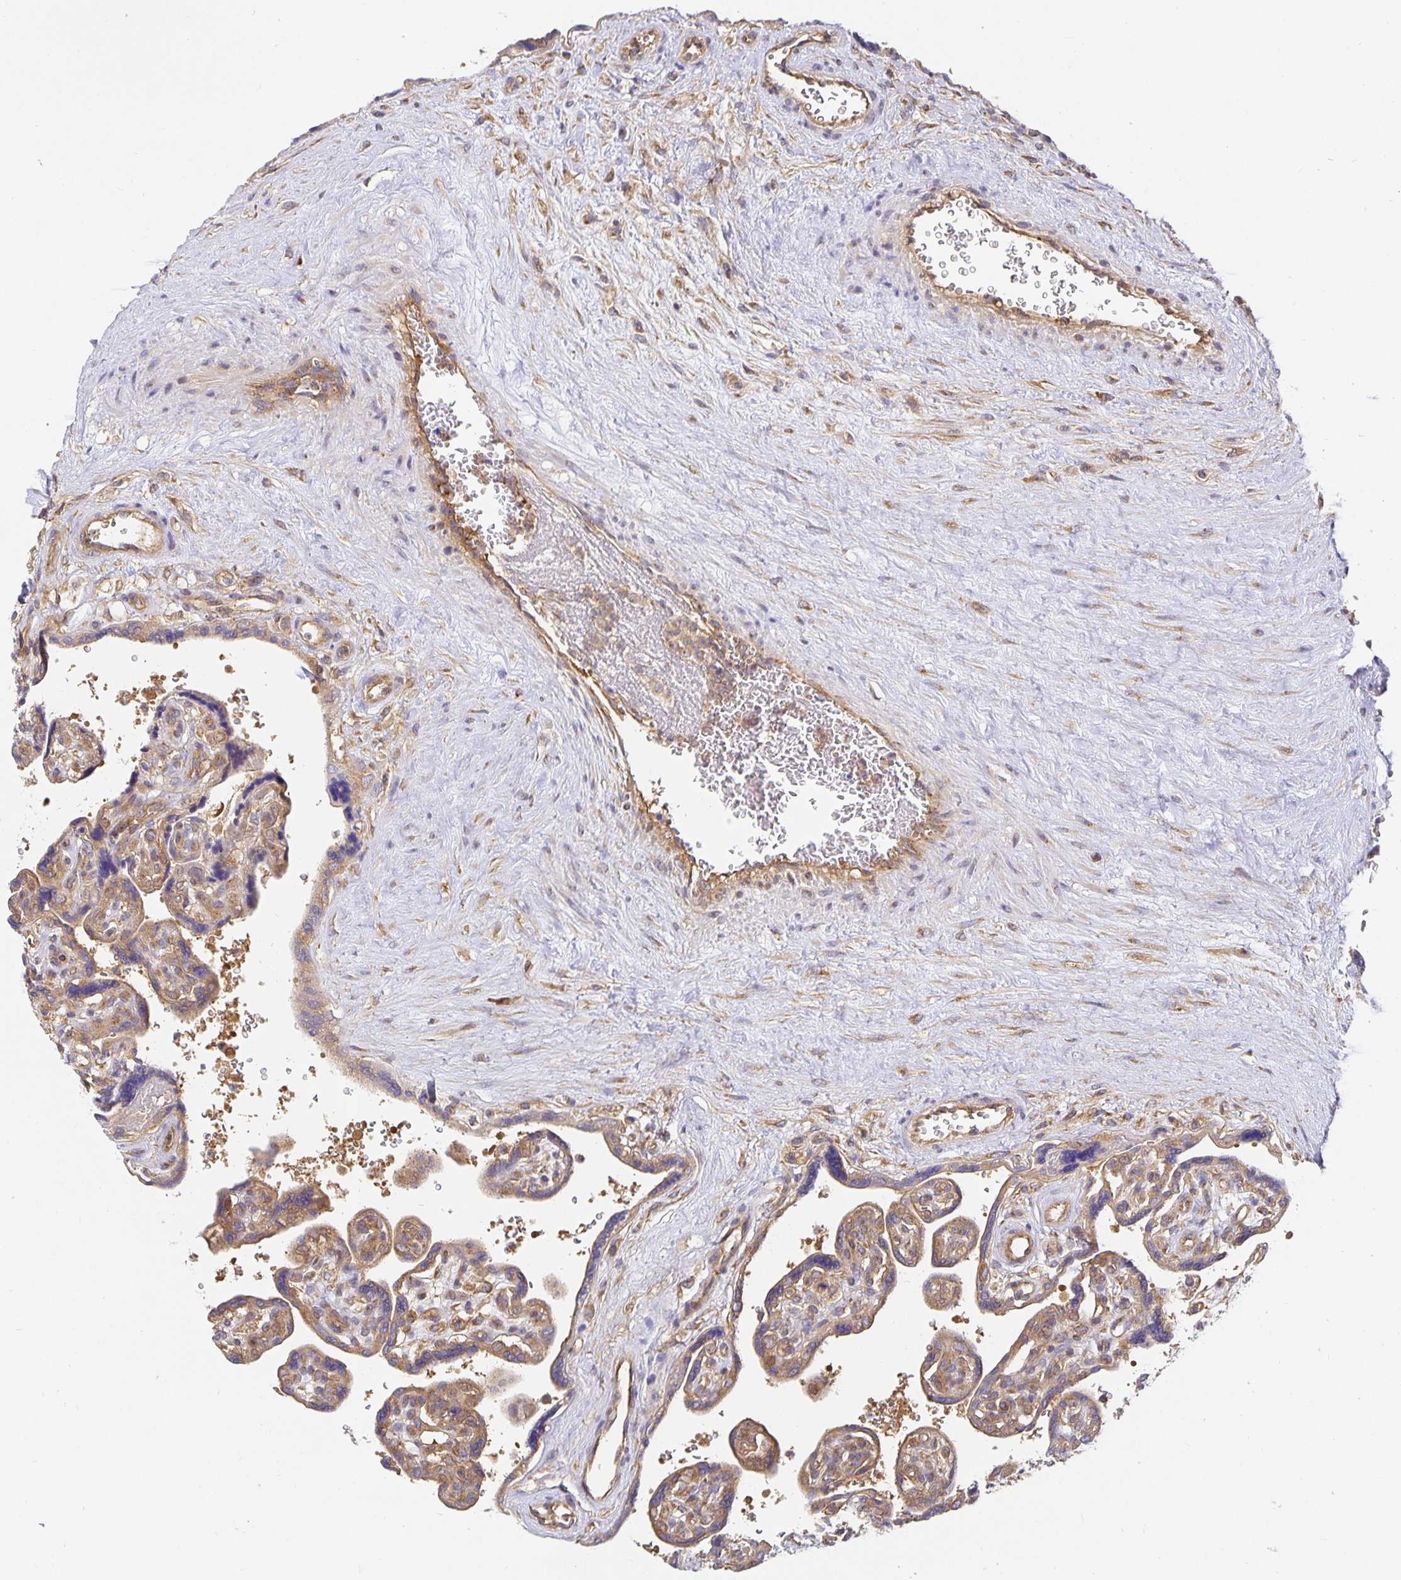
{"staining": {"intensity": "moderate", "quantity": ">75%", "location": "cytoplasmic/membranous"}, "tissue": "placenta", "cell_type": "Decidual cells", "image_type": "normal", "snomed": [{"axis": "morphology", "description": "Normal tissue, NOS"}, {"axis": "topography", "description": "Placenta"}], "caption": "Placenta was stained to show a protein in brown. There is medium levels of moderate cytoplasmic/membranous positivity in about >75% of decidual cells. (brown staining indicates protein expression, while blue staining denotes nuclei).", "gene": "USO1", "patient": {"sex": "female", "age": 39}}